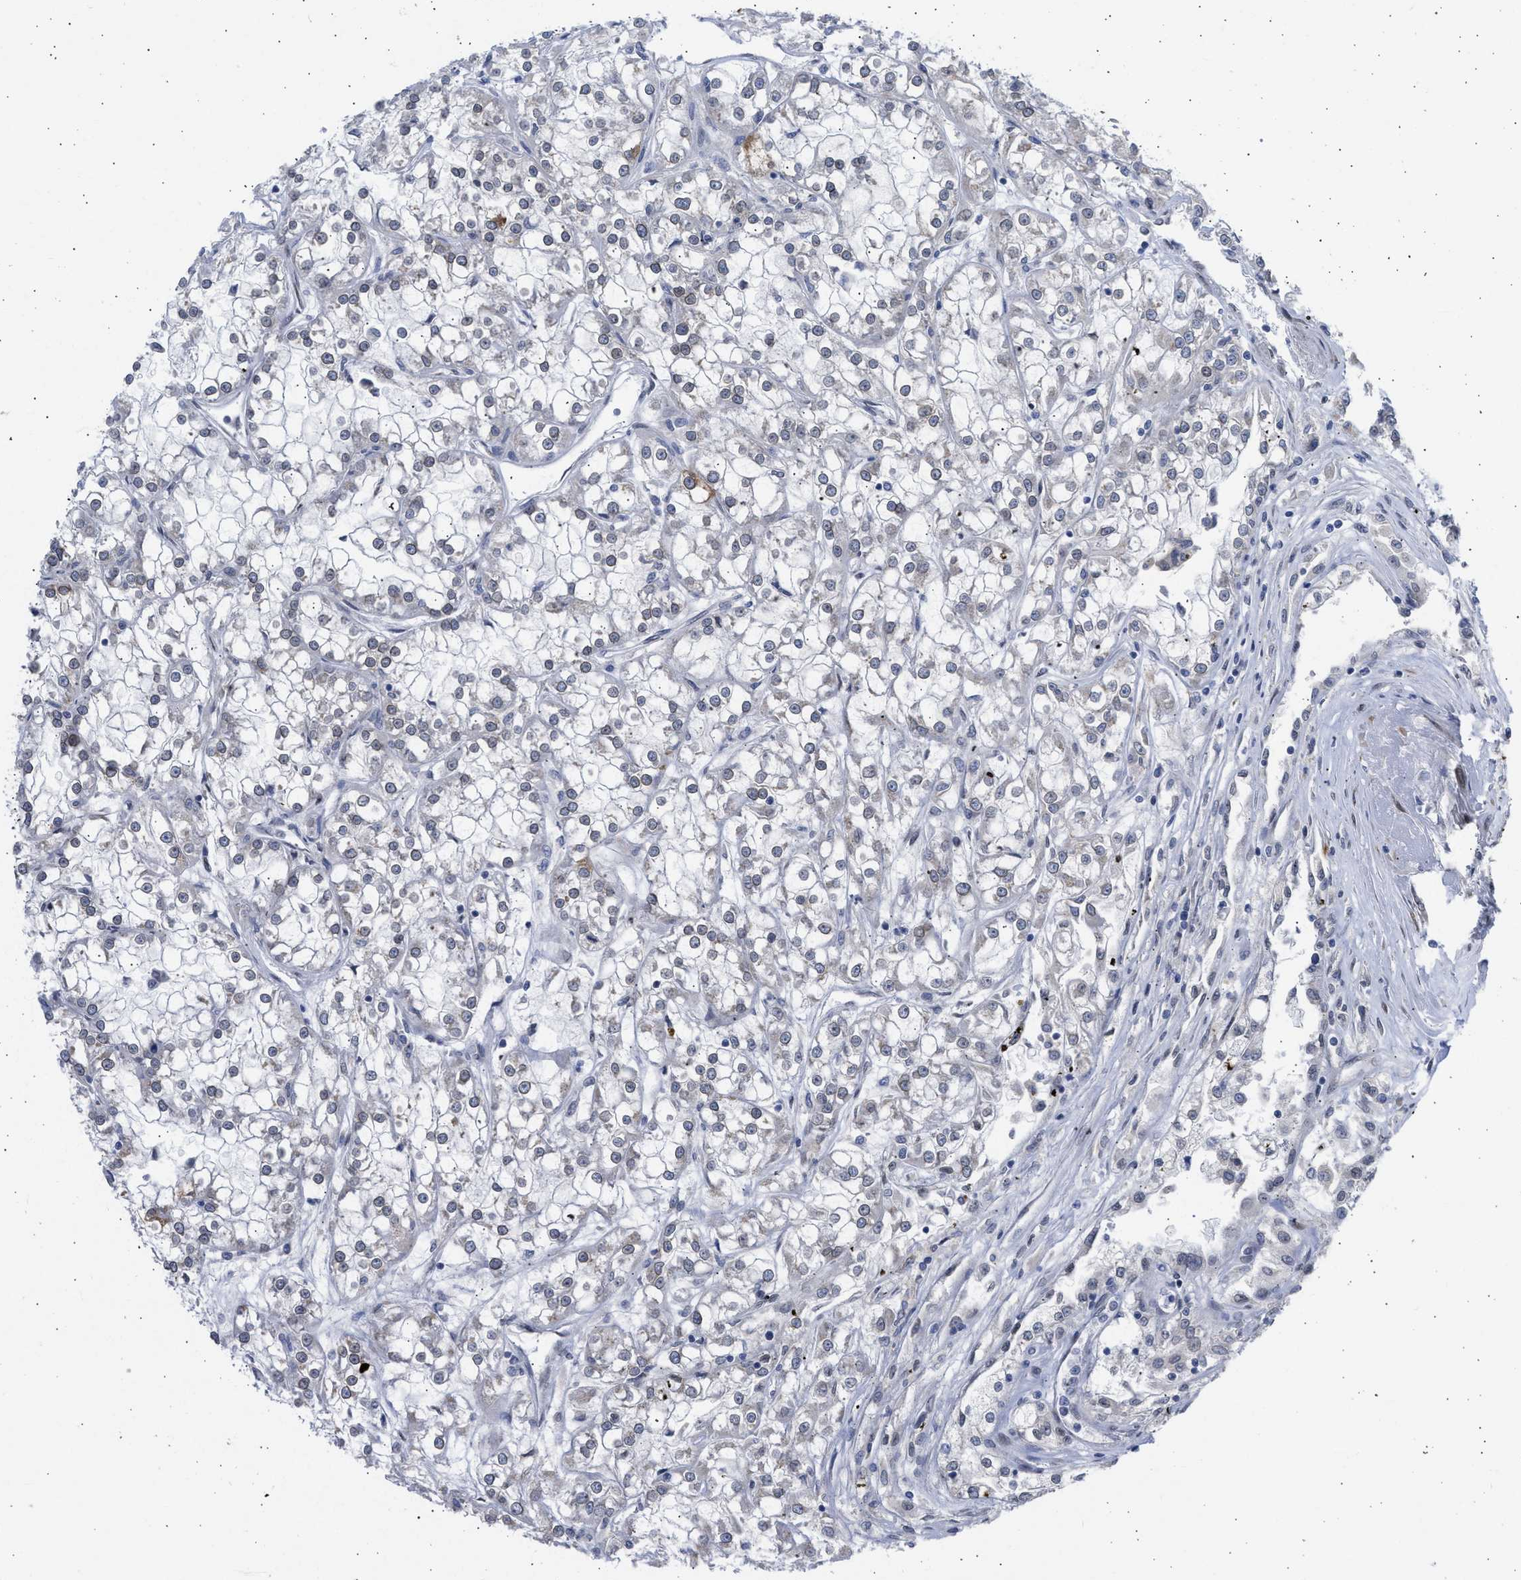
{"staining": {"intensity": "strong", "quantity": "<25%", "location": "cytoplasmic/membranous"}, "tissue": "renal cancer", "cell_type": "Tumor cells", "image_type": "cancer", "snomed": [{"axis": "morphology", "description": "Adenocarcinoma, NOS"}, {"axis": "topography", "description": "Kidney"}], "caption": "Renal cancer tissue exhibits strong cytoplasmic/membranous staining in approximately <25% of tumor cells", "gene": "NUP35", "patient": {"sex": "female", "age": 52}}